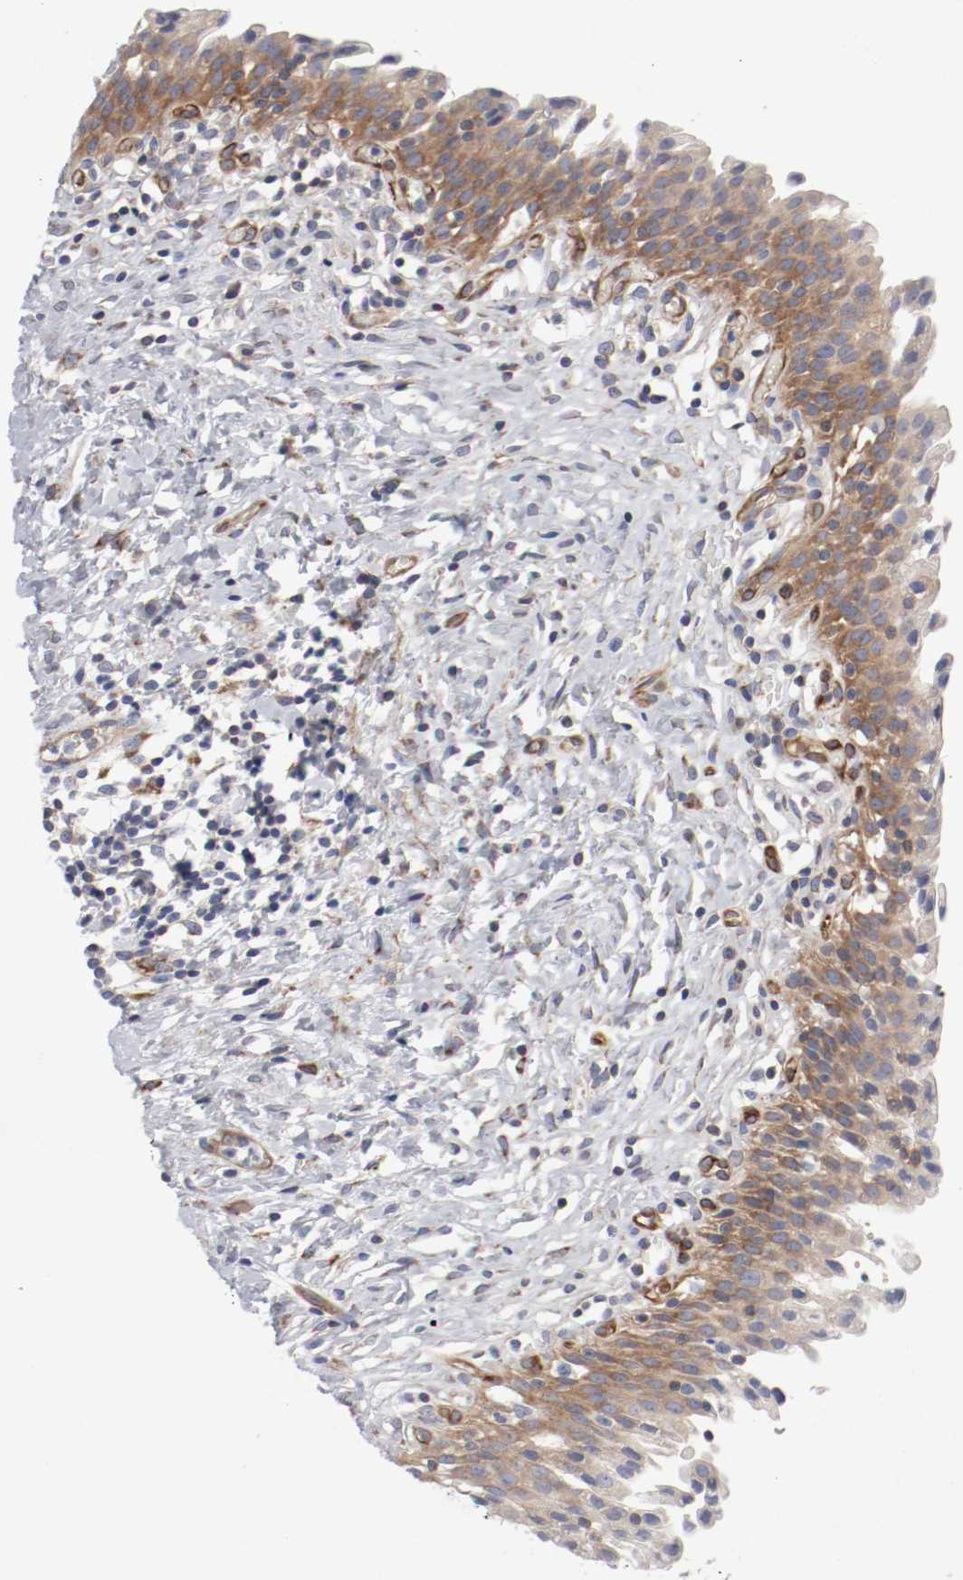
{"staining": {"intensity": "moderate", "quantity": ">75%", "location": "cytoplasmic/membranous"}, "tissue": "urinary bladder", "cell_type": "Urothelial cells", "image_type": "normal", "snomed": [{"axis": "morphology", "description": "Normal tissue, NOS"}, {"axis": "topography", "description": "Urinary bladder"}], "caption": "Immunohistochemistry (DAB (3,3'-diaminobenzidine)) staining of normal urinary bladder demonstrates moderate cytoplasmic/membranous protein expression in about >75% of urothelial cells. Immunohistochemistry (ihc) stains the protein in brown and the nuclei are stained blue.", "gene": "GIT1", "patient": {"sex": "male", "age": 51}}